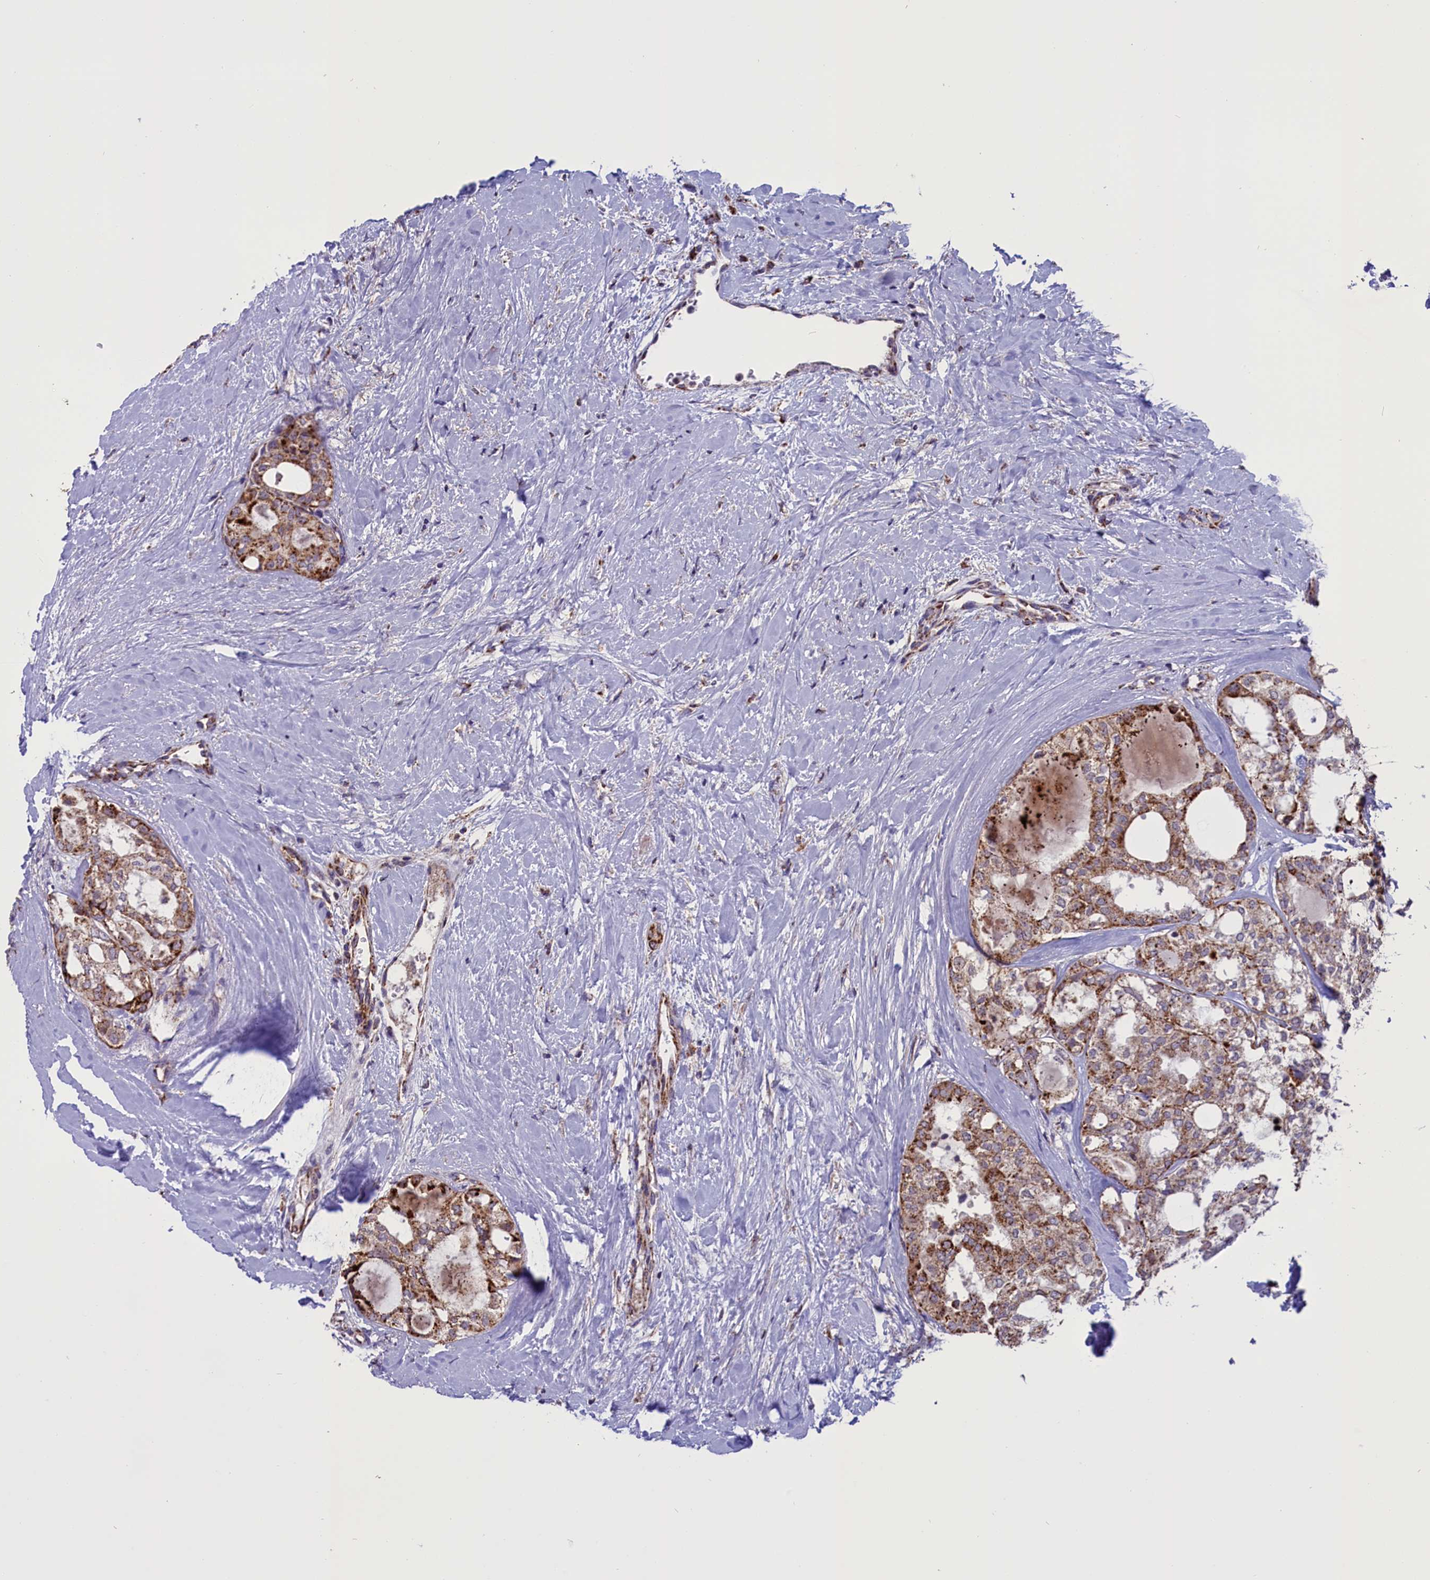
{"staining": {"intensity": "moderate", "quantity": ">75%", "location": "cytoplasmic/membranous"}, "tissue": "thyroid cancer", "cell_type": "Tumor cells", "image_type": "cancer", "snomed": [{"axis": "morphology", "description": "Follicular adenoma carcinoma, NOS"}, {"axis": "topography", "description": "Thyroid gland"}], "caption": "Moderate cytoplasmic/membranous protein positivity is appreciated in approximately >75% of tumor cells in thyroid follicular adenoma carcinoma.", "gene": "GLRX5", "patient": {"sex": "male", "age": 75}}